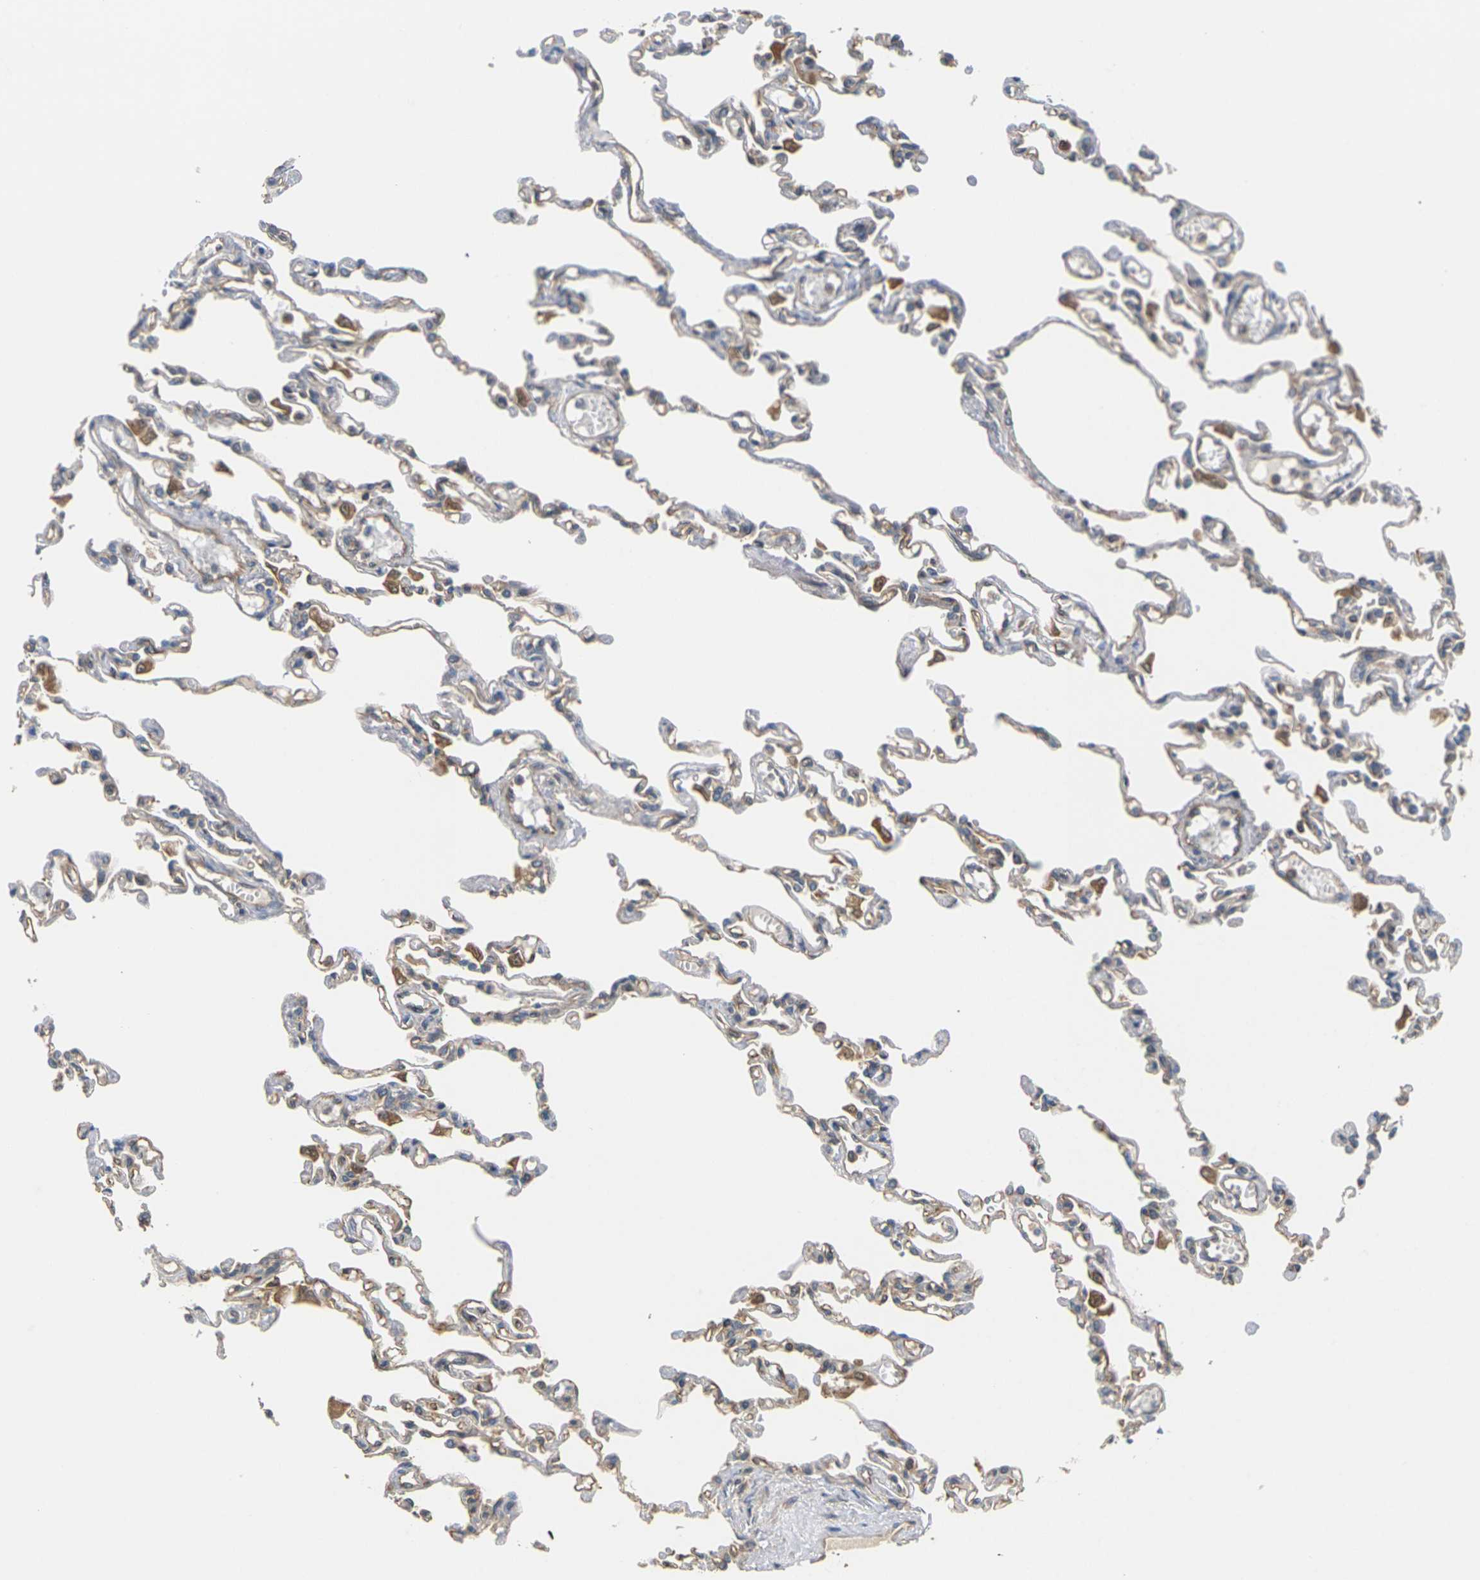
{"staining": {"intensity": "moderate", "quantity": "25%-75%", "location": "cytoplasmic/membranous"}, "tissue": "lung", "cell_type": "Alveolar cells", "image_type": "normal", "snomed": [{"axis": "morphology", "description": "Normal tissue, NOS"}, {"axis": "topography", "description": "Lung"}], "caption": "A medium amount of moderate cytoplasmic/membranous expression is present in about 25%-75% of alveolar cells in normal lung.", "gene": "PCDHB4", "patient": {"sex": "male", "age": 21}}